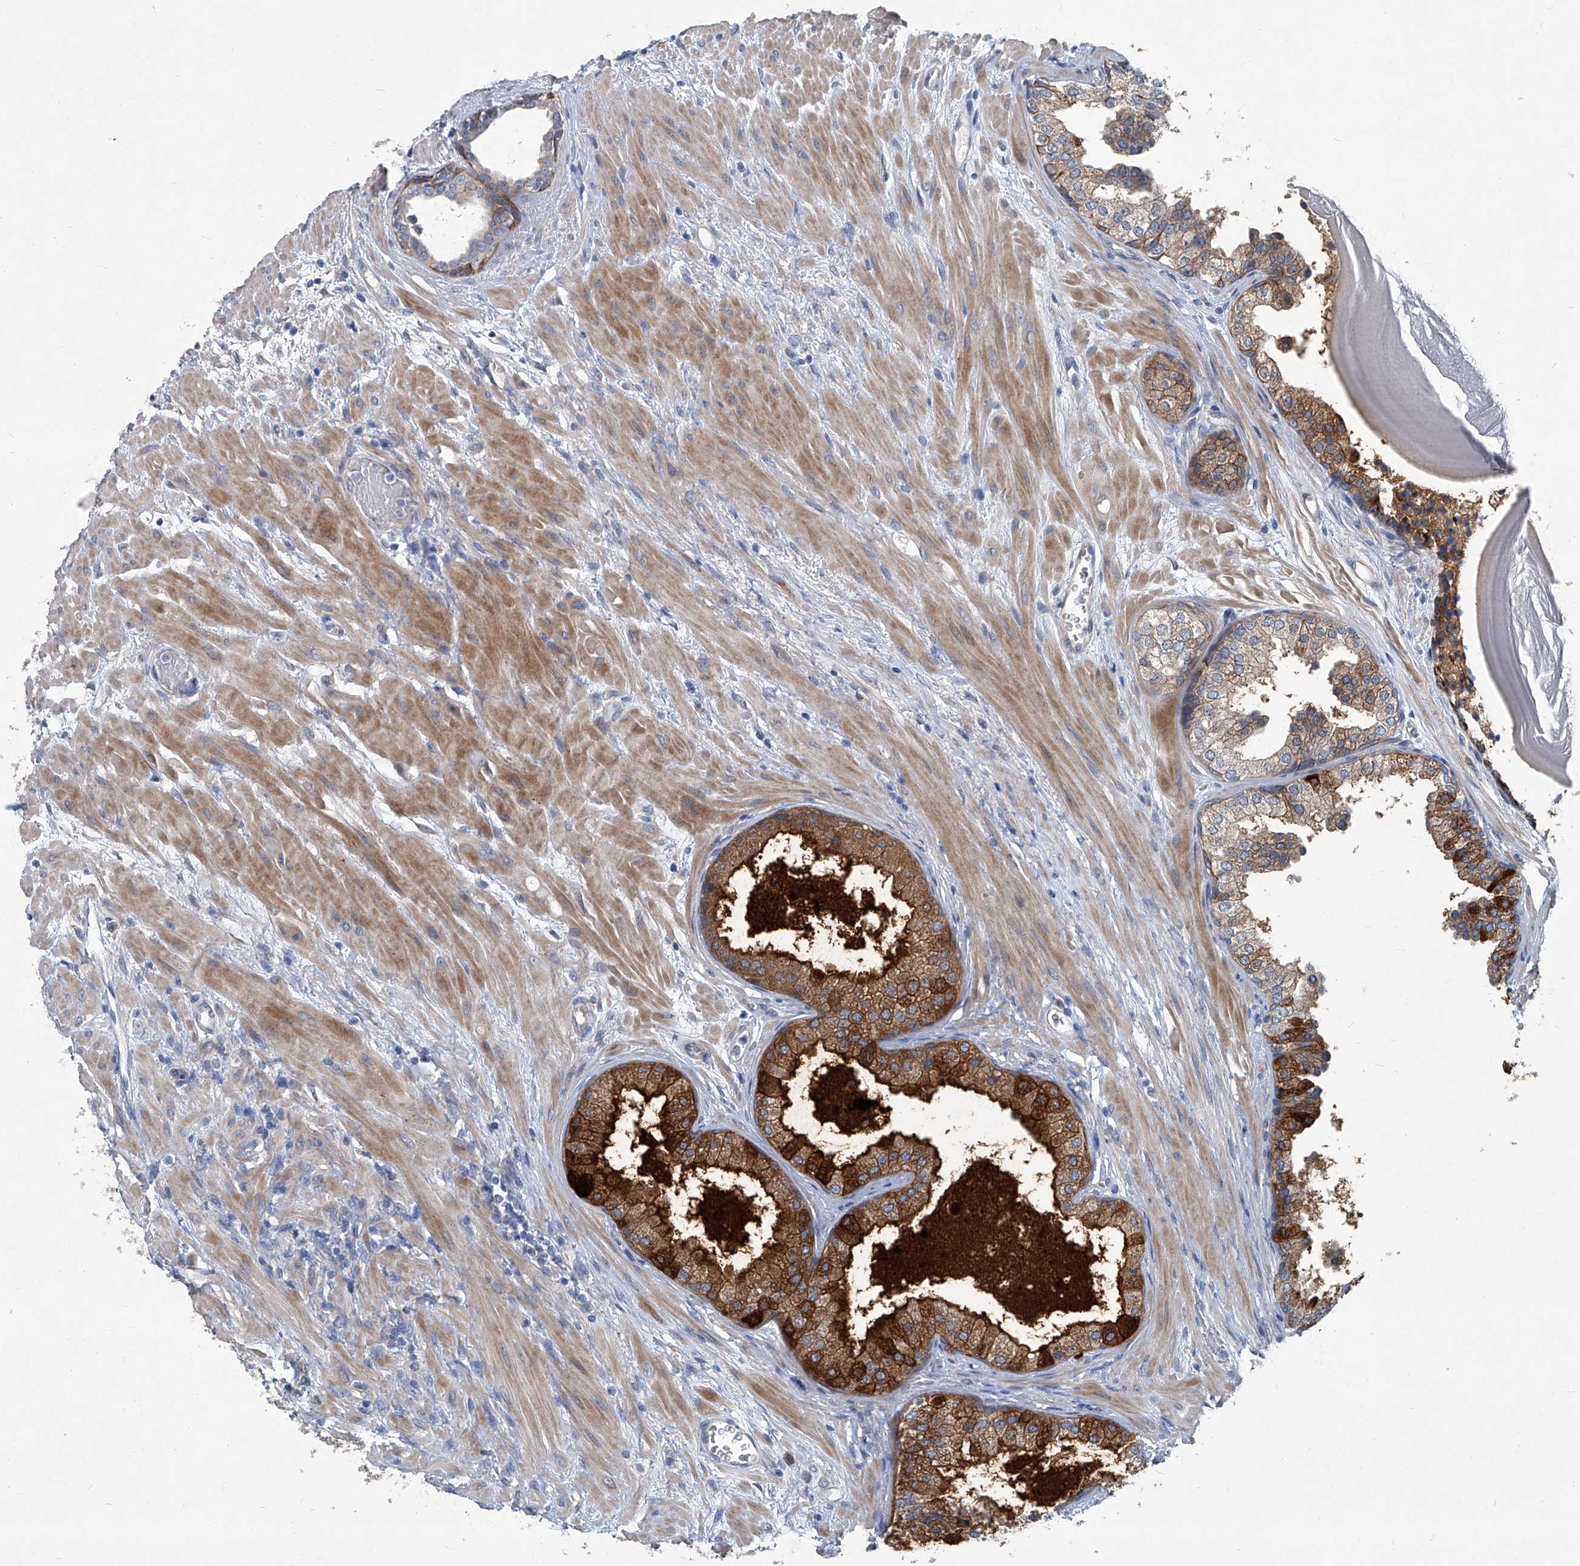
{"staining": {"intensity": "strong", "quantity": "25%-75%", "location": "cytoplasmic/membranous"}, "tissue": "prostate", "cell_type": "Glandular cells", "image_type": "normal", "snomed": [{"axis": "morphology", "description": "Normal tissue, NOS"}, {"axis": "topography", "description": "Prostate"}], "caption": "The micrograph exhibits immunohistochemical staining of unremarkable prostate. There is strong cytoplasmic/membranous expression is seen in about 25%-75% of glandular cells.", "gene": "SLC26A11", "patient": {"sex": "male", "age": 48}}